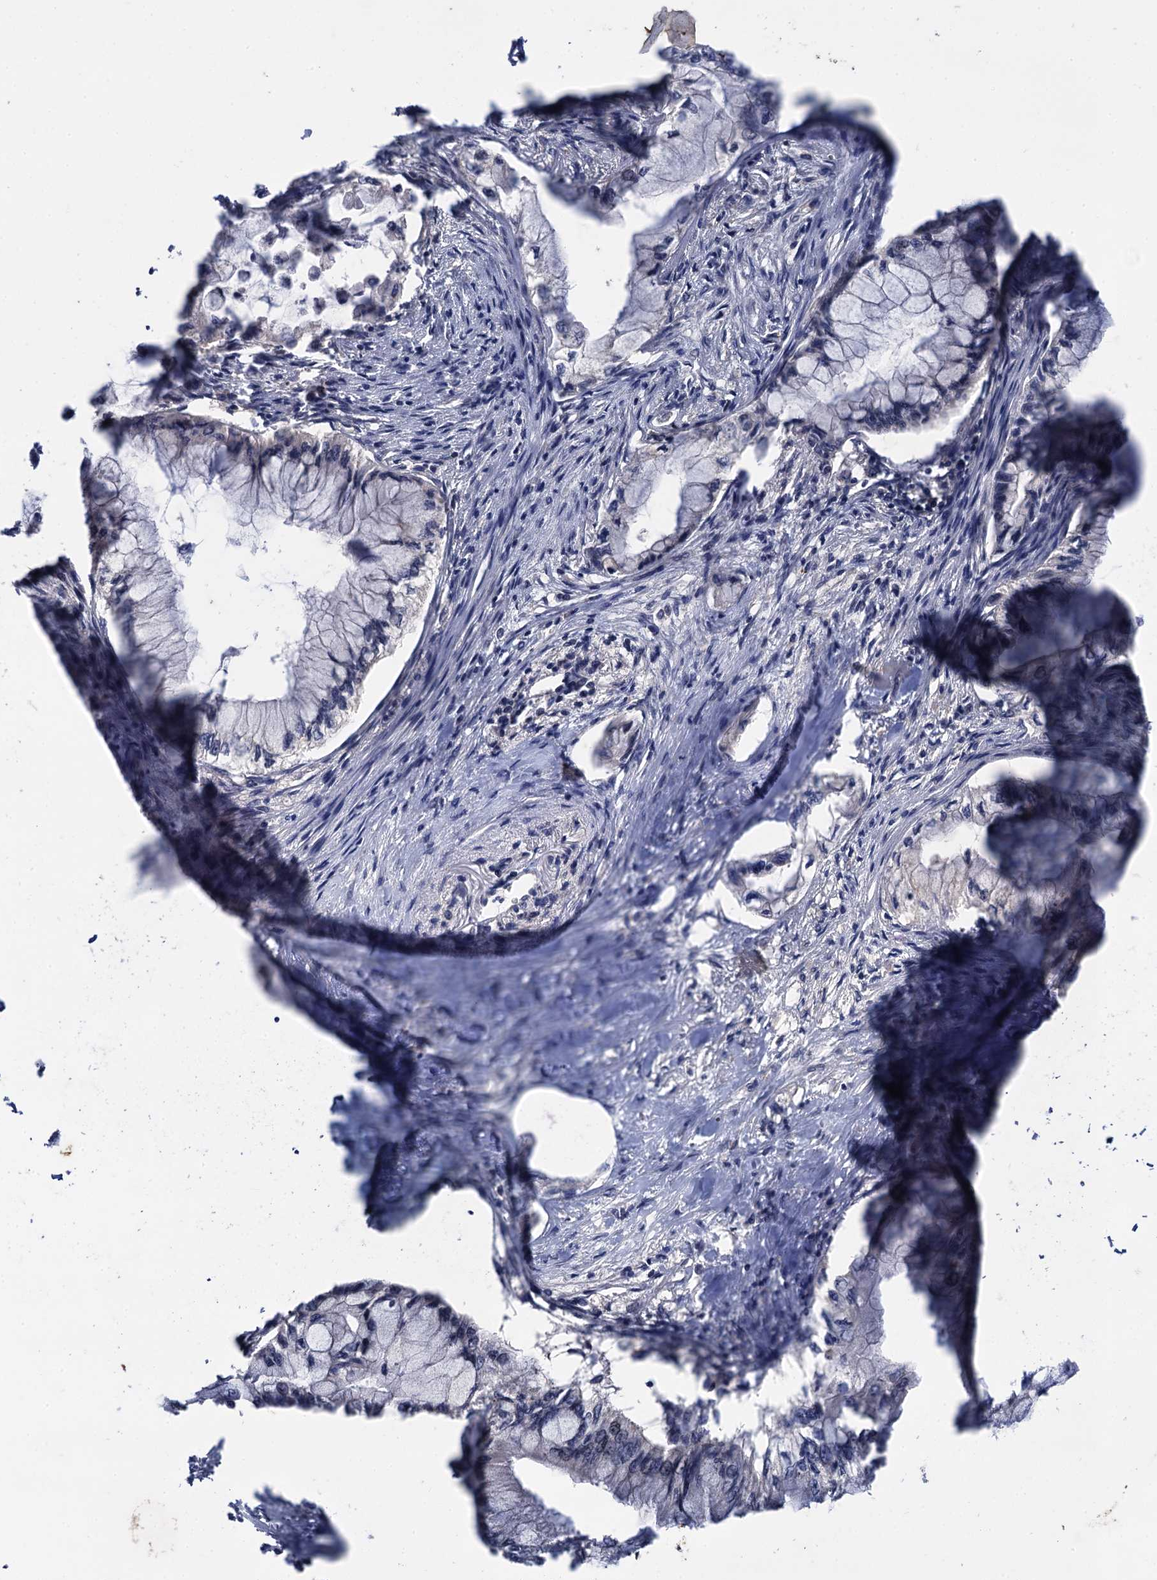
{"staining": {"intensity": "negative", "quantity": "none", "location": "none"}, "tissue": "pancreatic cancer", "cell_type": "Tumor cells", "image_type": "cancer", "snomed": [{"axis": "morphology", "description": "Adenocarcinoma, NOS"}, {"axis": "topography", "description": "Pancreas"}], "caption": "Immunohistochemistry histopathology image of neoplastic tissue: pancreatic cancer (adenocarcinoma) stained with DAB displays no significant protein positivity in tumor cells. Nuclei are stained in blue.", "gene": "LRRC63", "patient": {"sex": "female", "age": 78}}